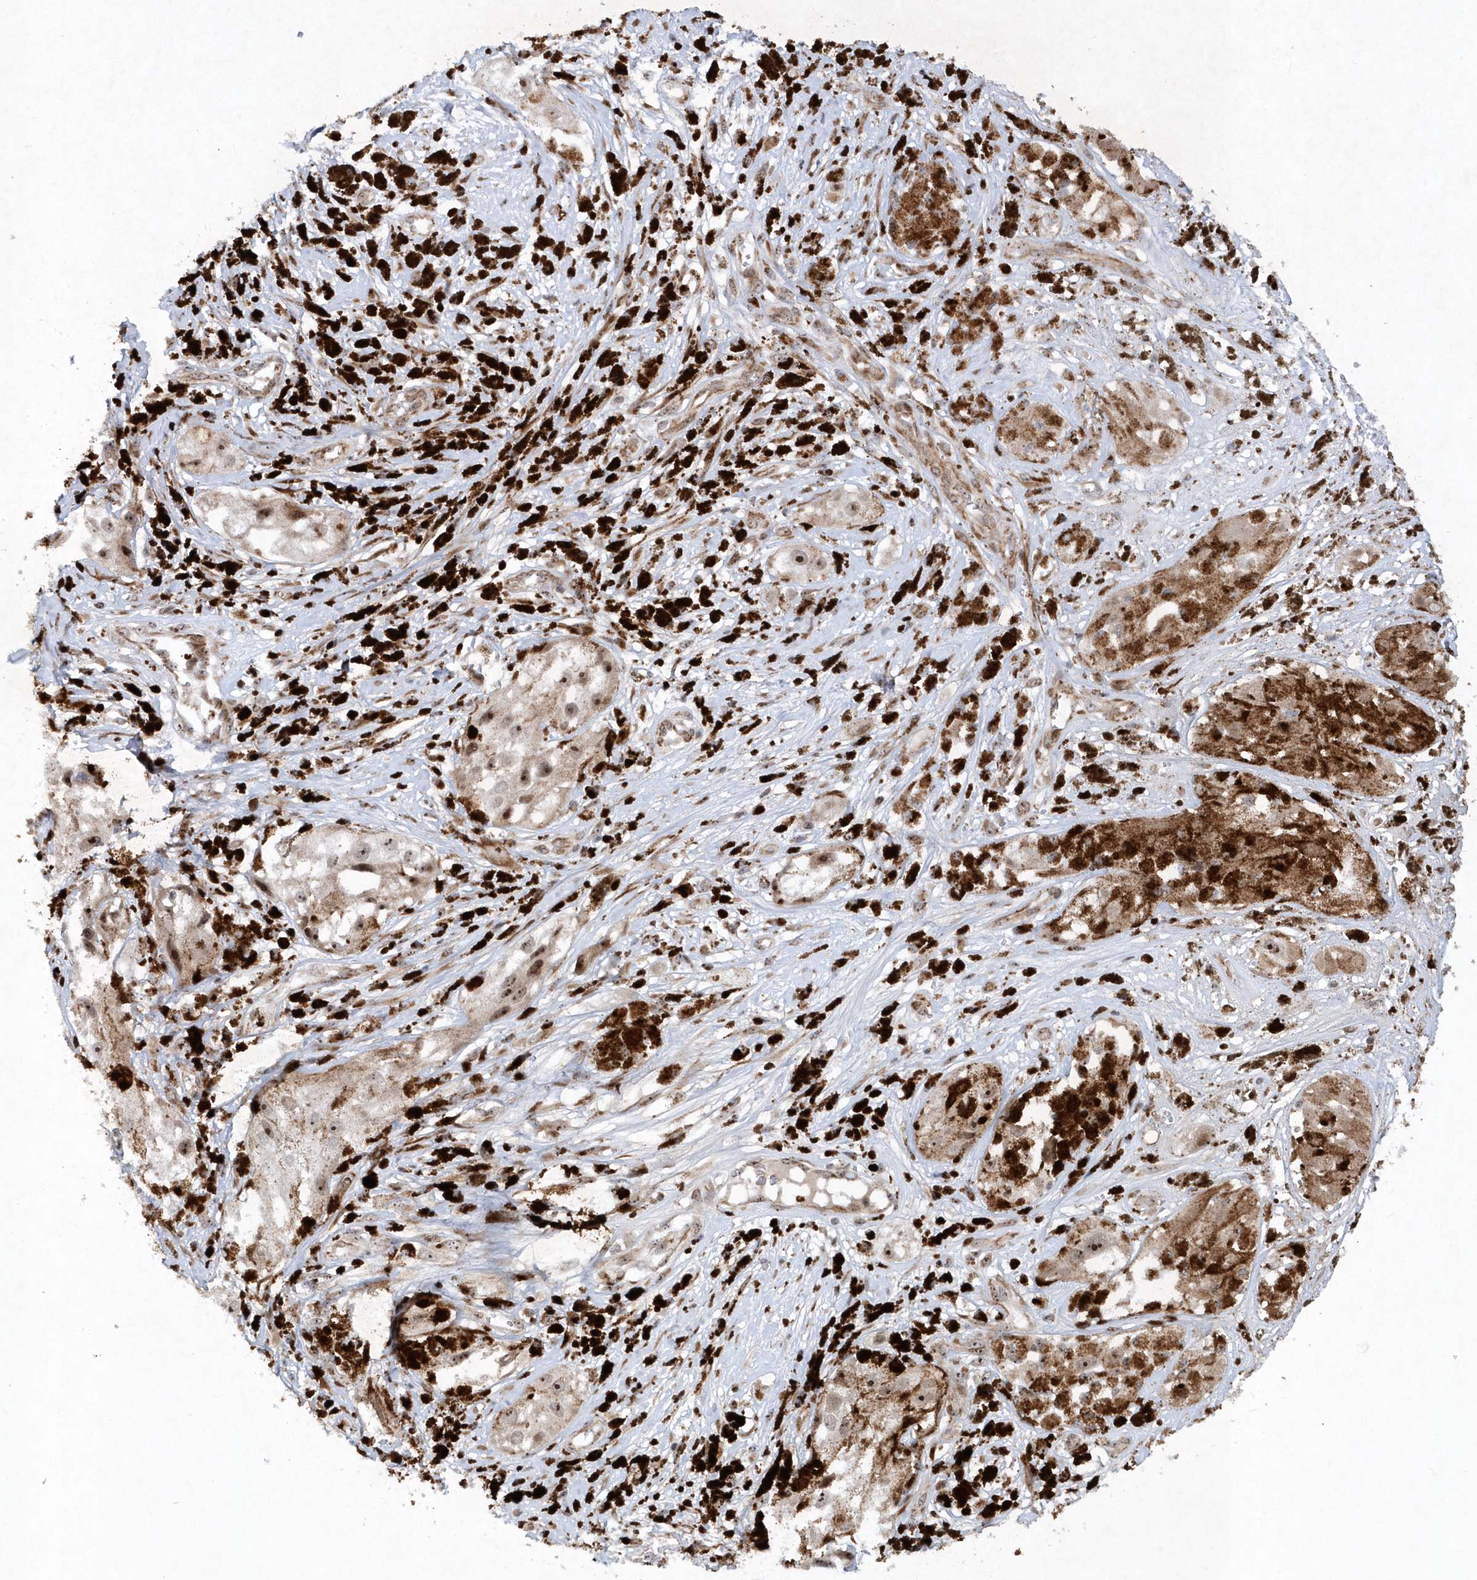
{"staining": {"intensity": "moderate", "quantity": "25%-75%", "location": "cytoplasmic/membranous,nuclear"}, "tissue": "melanoma", "cell_type": "Tumor cells", "image_type": "cancer", "snomed": [{"axis": "morphology", "description": "Malignant melanoma, NOS"}, {"axis": "topography", "description": "Skin"}], "caption": "Human melanoma stained with a brown dye exhibits moderate cytoplasmic/membranous and nuclear positive expression in about 25%-75% of tumor cells.", "gene": "SOWAHB", "patient": {"sex": "male", "age": 88}}